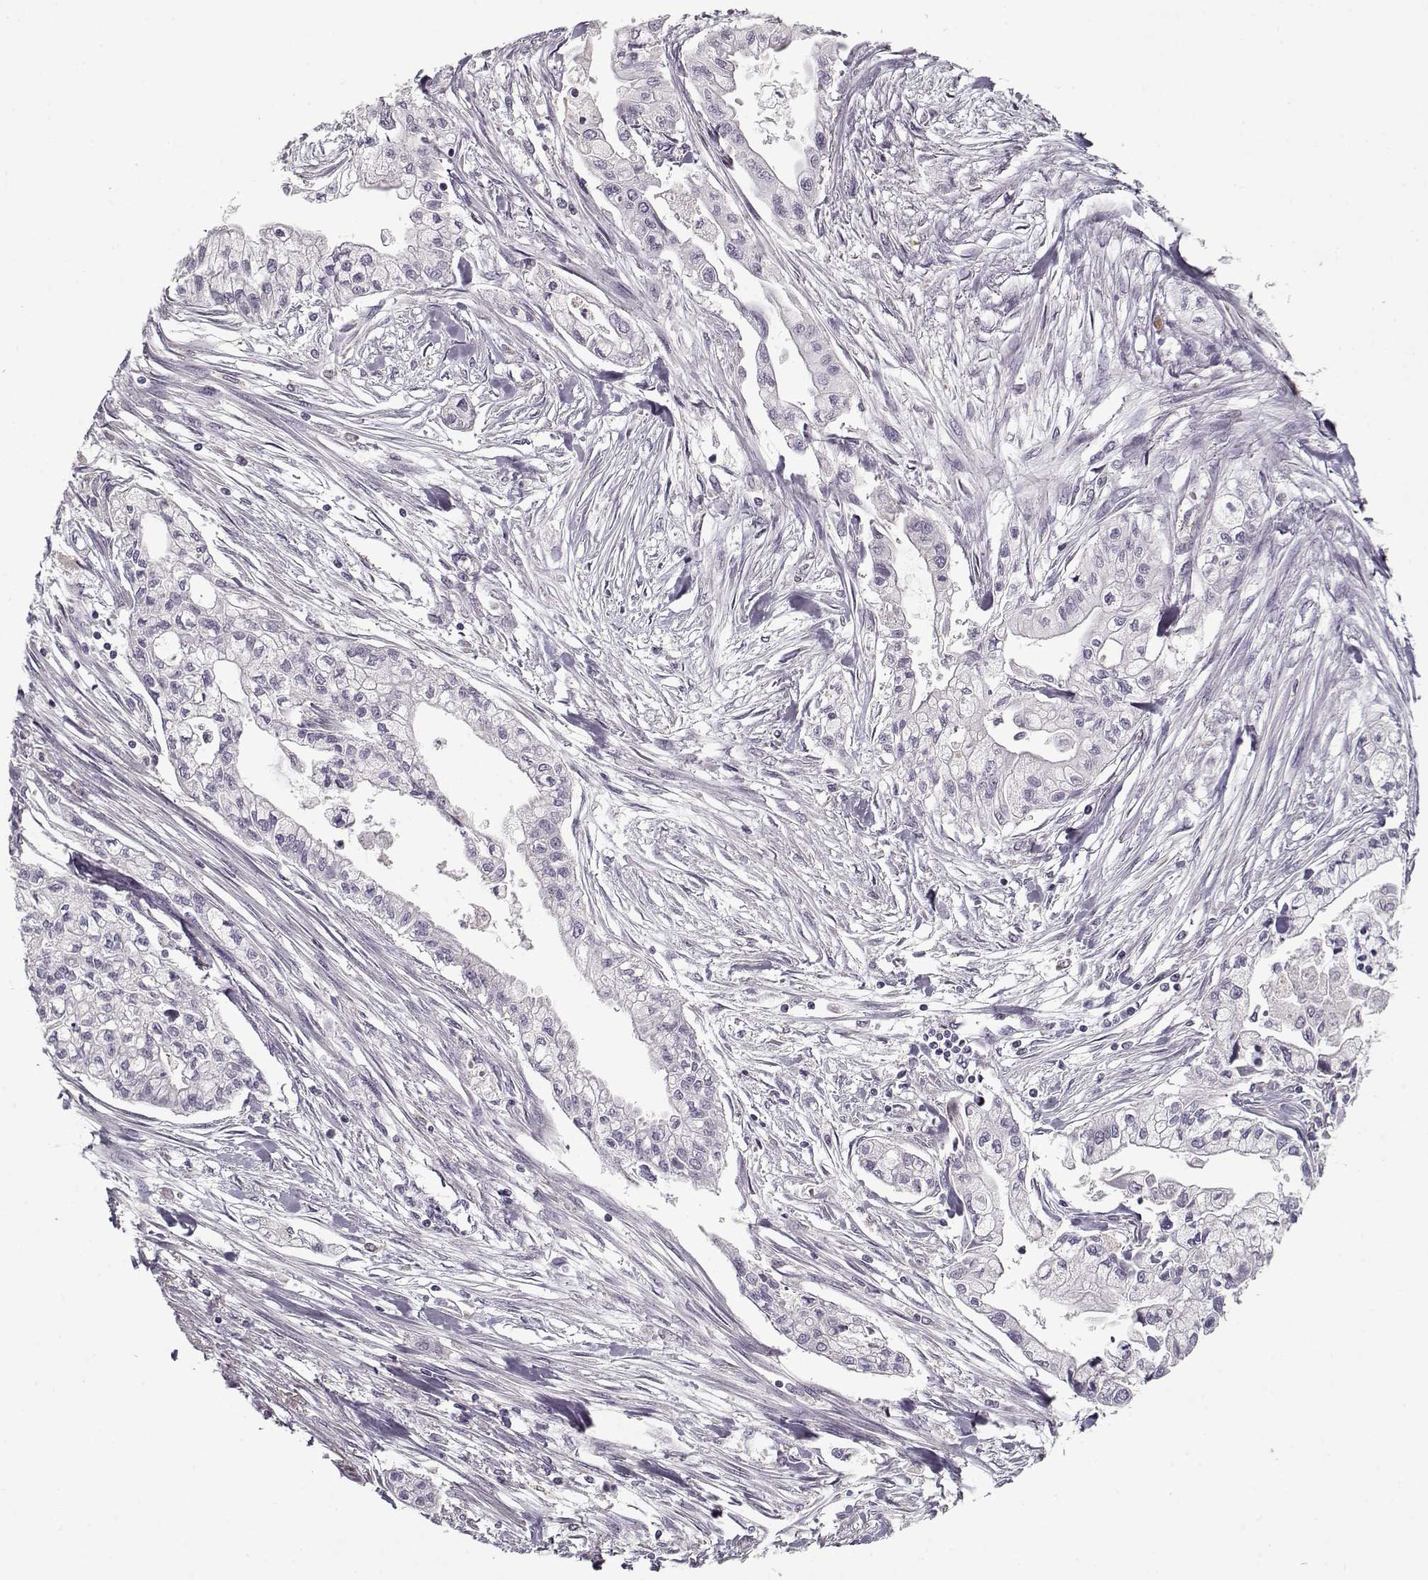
{"staining": {"intensity": "negative", "quantity": "none", "location": "none"}, "tissue": "pancreatic cancer", "cell_type": "Tumor cells", "image_type": "cancer", "snomed": [{"axis": "morphology", "description": "Adenocarcinoma, NOS"}, {"axis": "topography", "description": "Pancreas"}], "caption": "The image displays no significant expression in tumor cells of adenocarcinoma (pancreatic).", "gene": "UNC13D", "patient": {"sex": "male", "age": 54}}